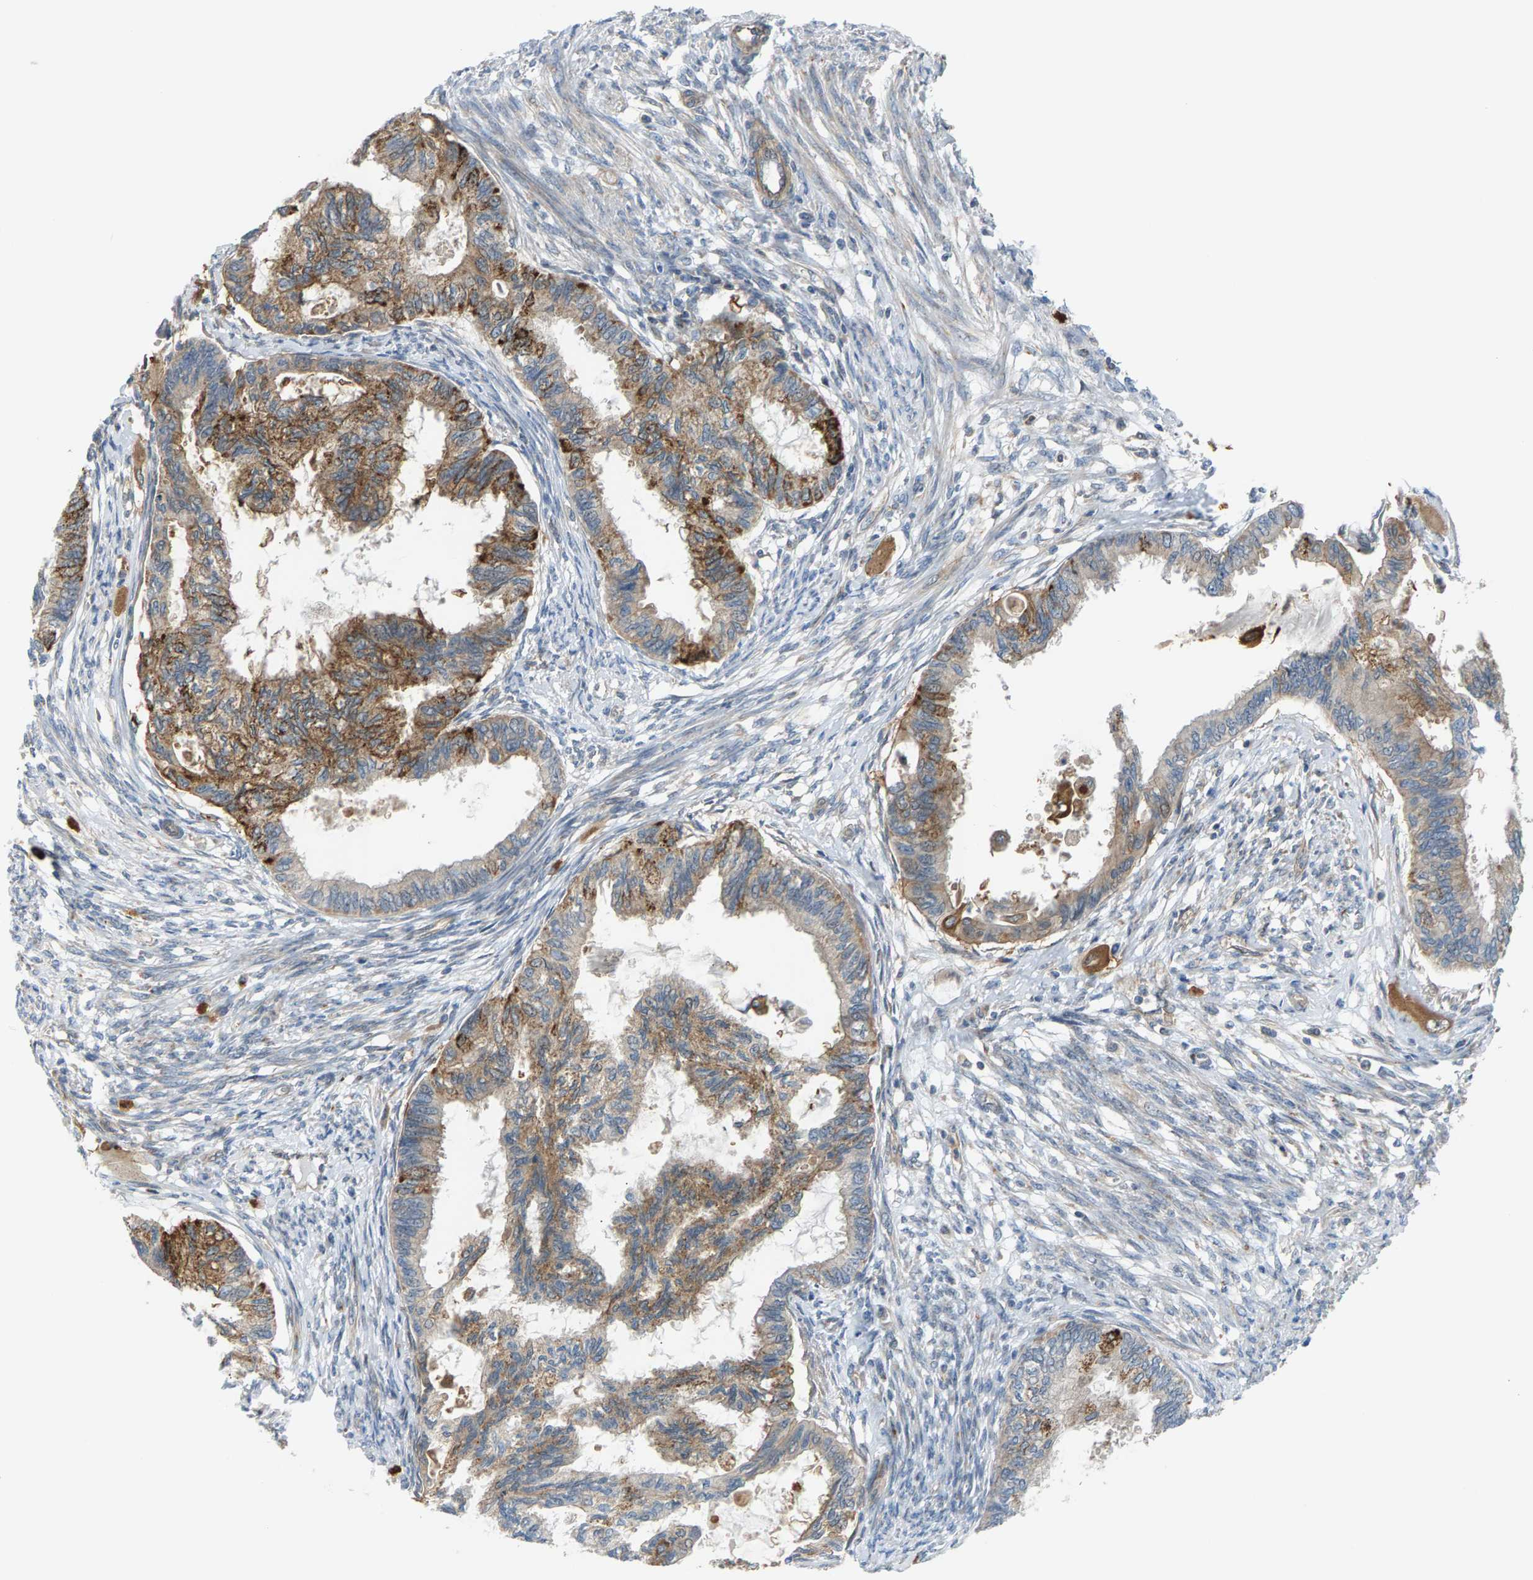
{"staining": {"intensity": "moderate", "quantity": "25%-75%", "location": "cytoplasmic/membranous"}, "tissue": "cervical cancer", "cell_type": "Tumor cells", "image_type": "cancer", "snomed": [{"axis": "morphology", "description": "Normal tissue, NOS"}, {"axis": "morphology", "description": "Adenocarcinoma, NOS"}, {"axis": "topography", "description": "Cervix"}, {"axis": "topography", "description": "Endometrium"}], "caption": "Moderate cytoplasmic/membranous expression for a protein is seen in about 25%-75% of tumor cells of cervical cancer using immunohistochemistry (IHC).", "gene": "PDCL", "patient": {"sex": "female", "age": 86}}